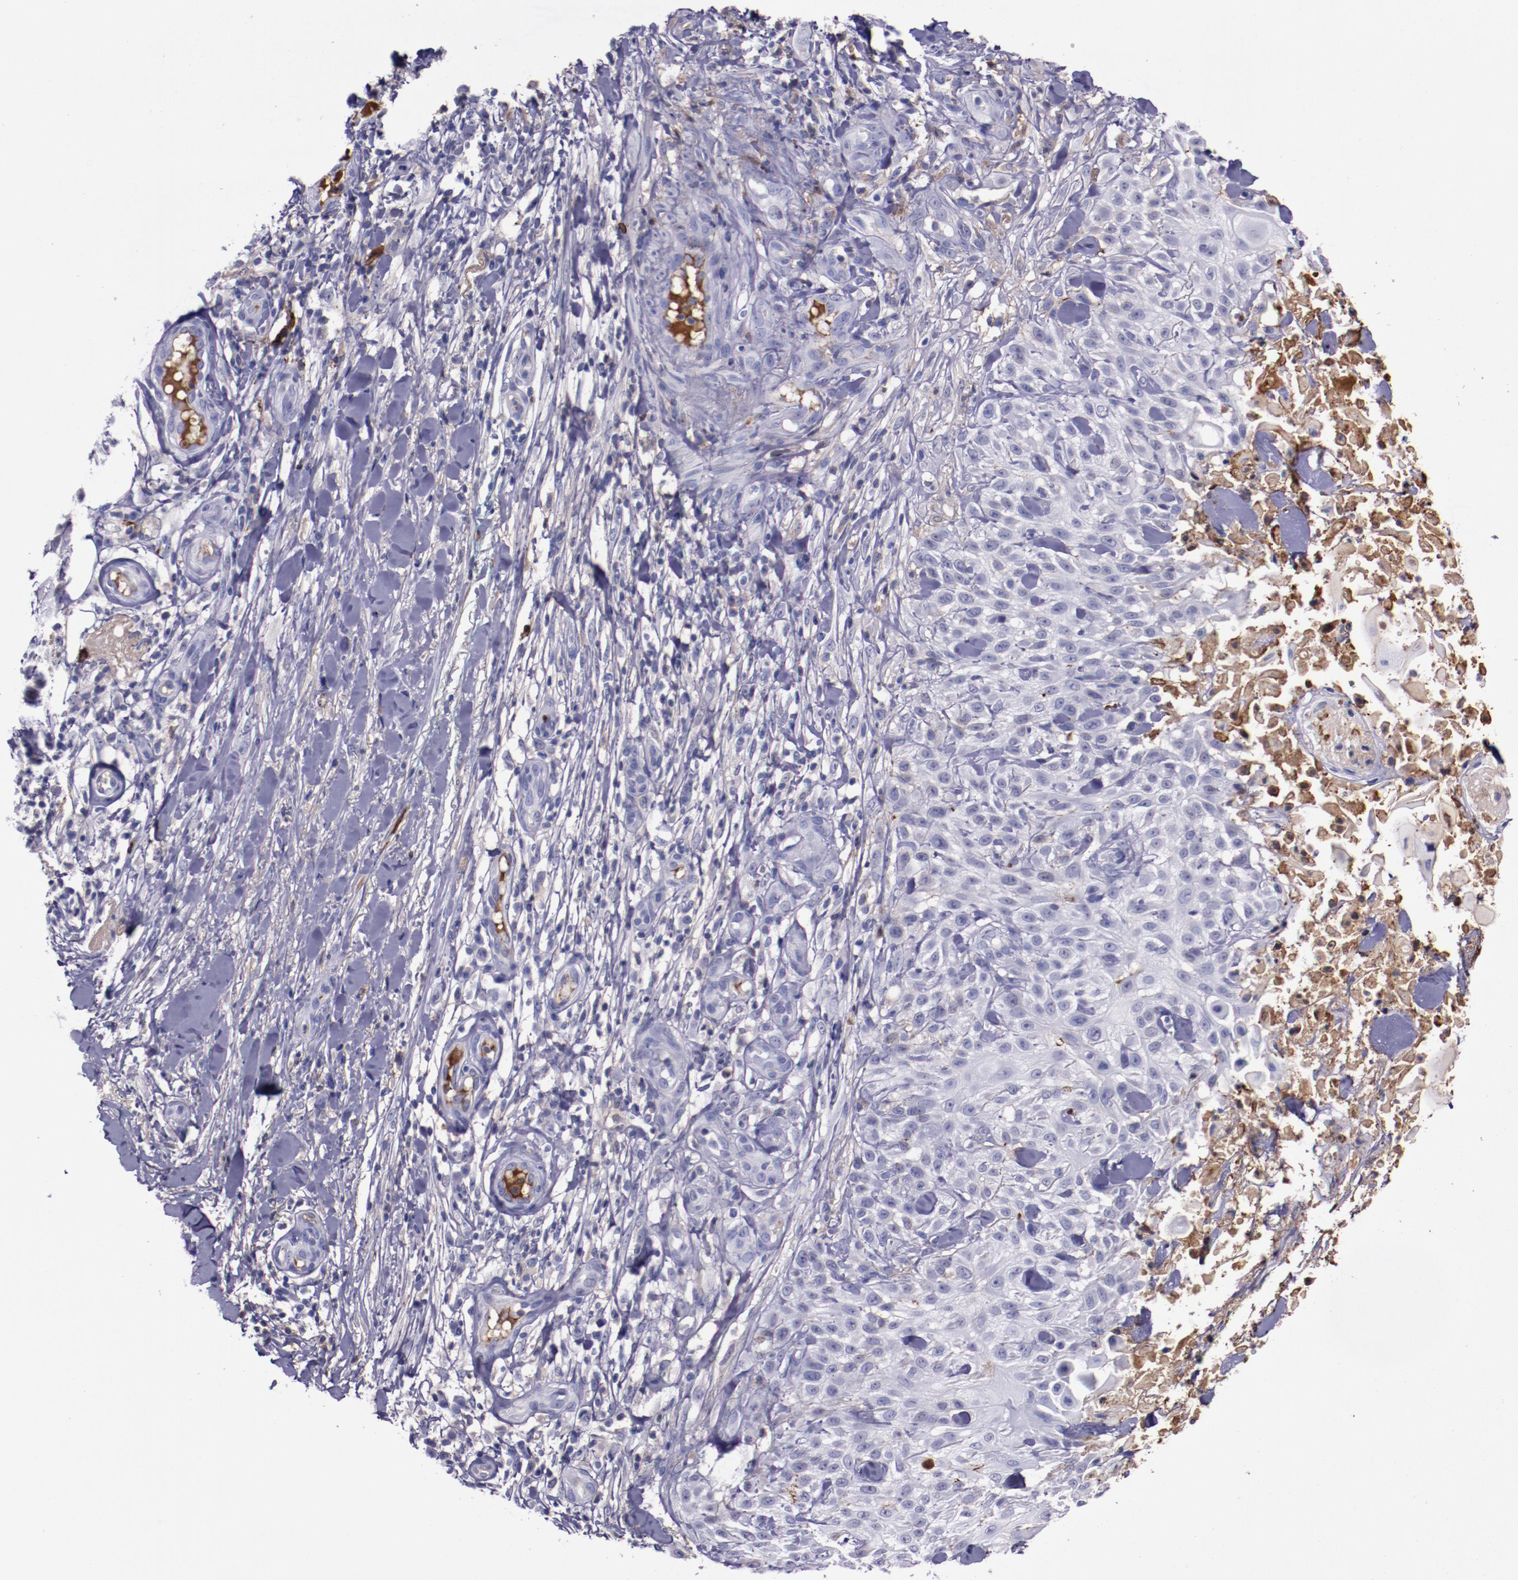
{"staining": {"intensity": "negative", "quantity": "none", "location": "none"}, "tissue": "skin cancer", "cell_type": "Tumor cells", "image_type": "cancer", "snomed": [{"axis": "morphology", "description": "Squamous cell carcinoma, NOS"}, {"axis": "topography", "description": "Skin"}], "caption": "Tumor cells show no significant protein positivity in skin cancer.", "gene": "APOH", "patient": {"sex": "female", "age": 42}}